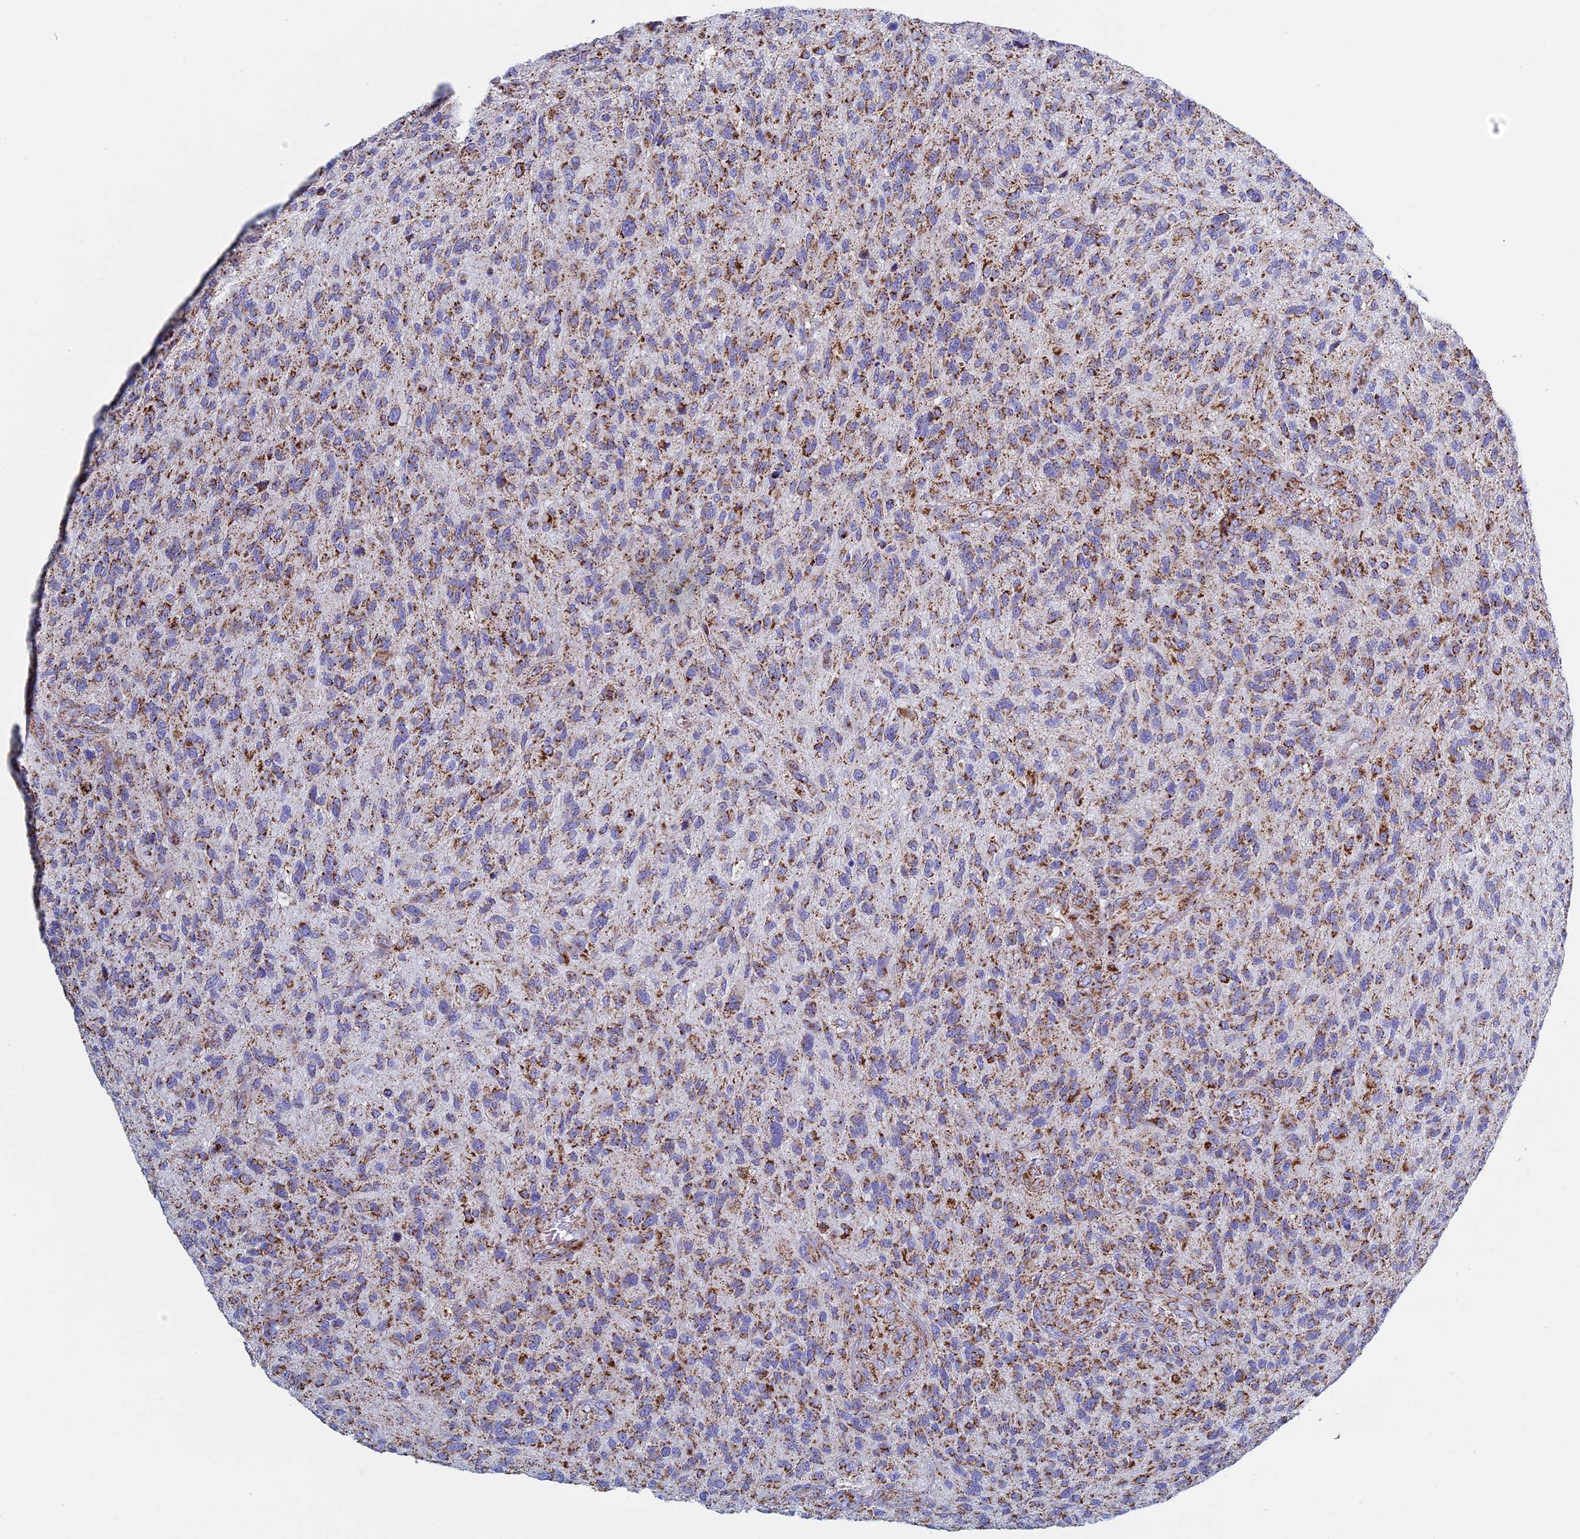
{"staining": {"intensity": "moderate", "quantity": ">75%", "location": "cytoplasmic/membranous"}, "tissue": "glioma", "cell_type": "Tumor cells", "image_type": "cancer", "snomed": [{"axis": "morphology", "description": "Glioma, malignant, High grade"}, {"axis": "topography", "description": "Brain"}], "caption": "Glioma stained for a protein (brown) exhibits moderate cytoplasmic/membranous positive staining in approximately >75% of tumor cells.", "gene": "UQCRFS1", "patient": {"sex": "male", "age": 47}}